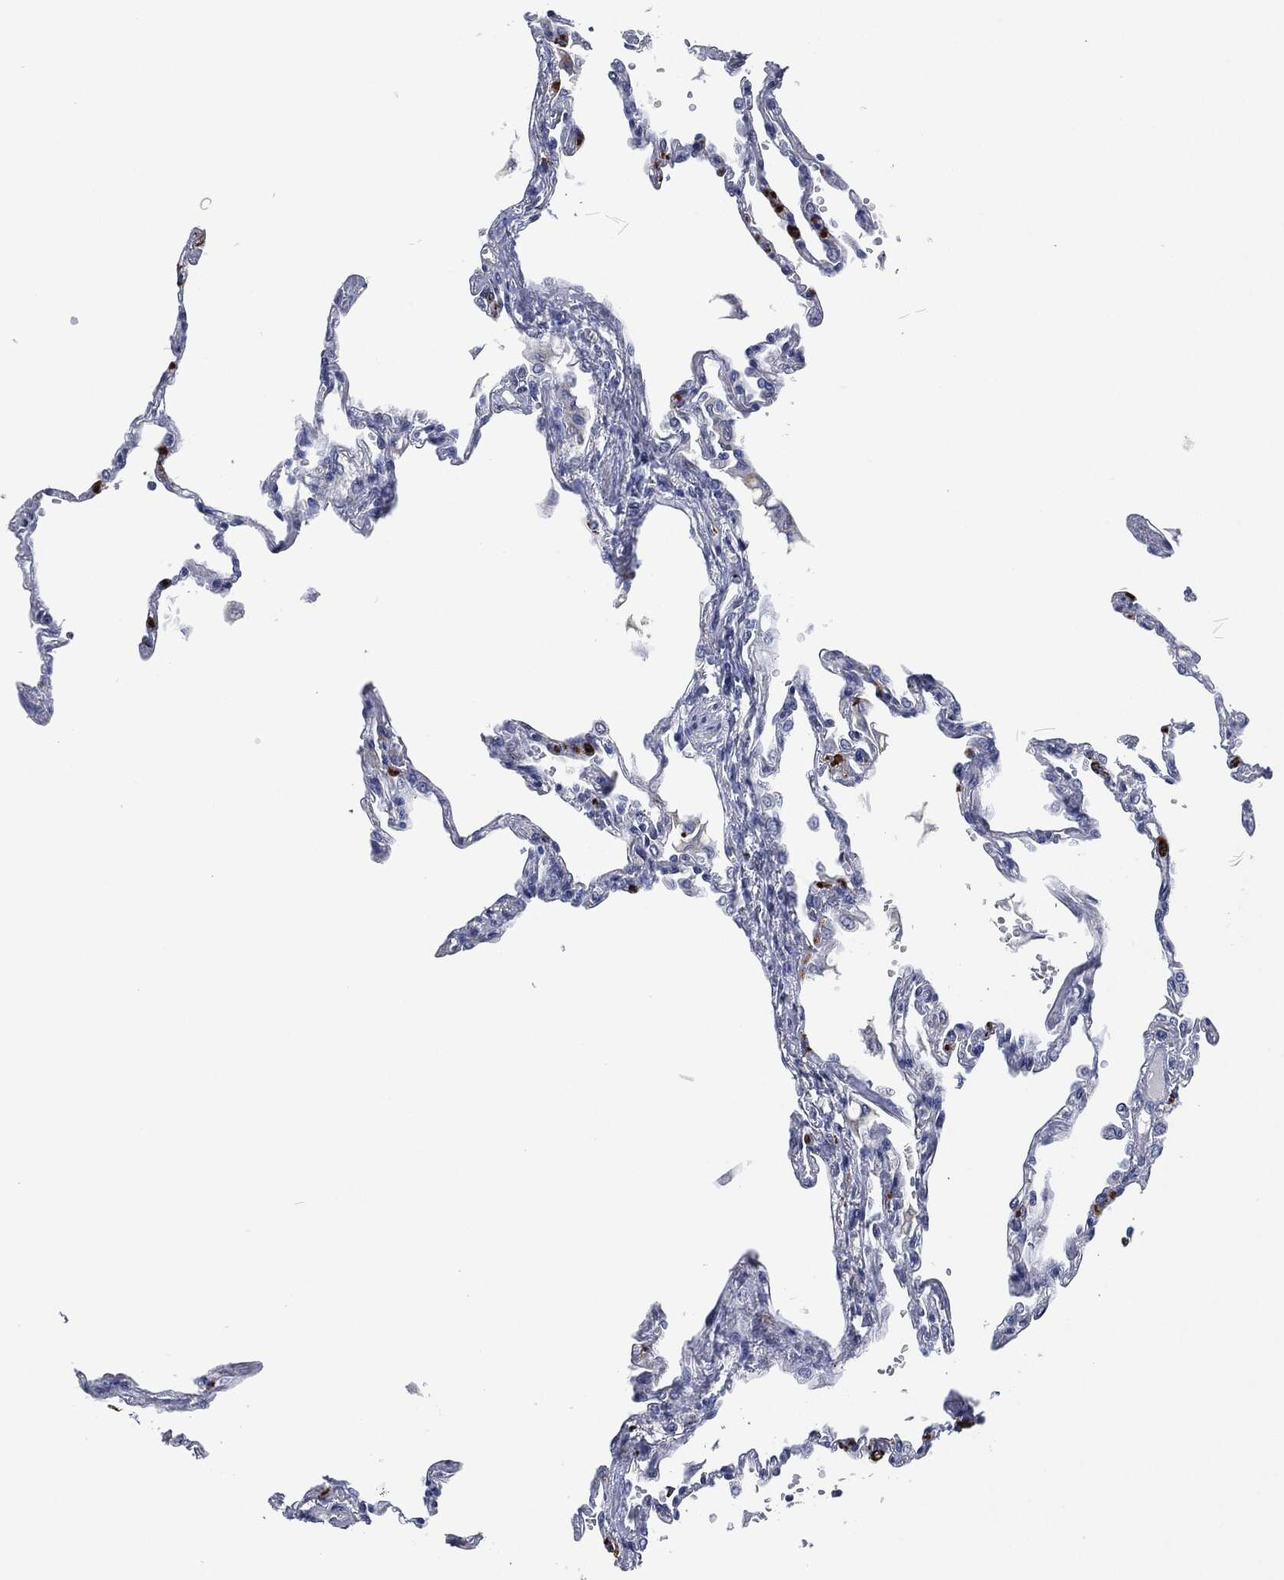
{"staining": {"intensity": "negative", "quantity": "none", "location": "none"}, "tissue": "lung", "cell_type": "Alveolar cells", "image_type": "normal", "snomed": [{"axis": "morphology", "description": "Normal tissue, NOS"}, {"axis": "topography", "description": "Lung"}], "caption": "Normal lung was stained to show a protein in brown. There is no significant staining in alveolar cells.", "gene": "MPO", "patient": {"sex": "male", "age": 78}}